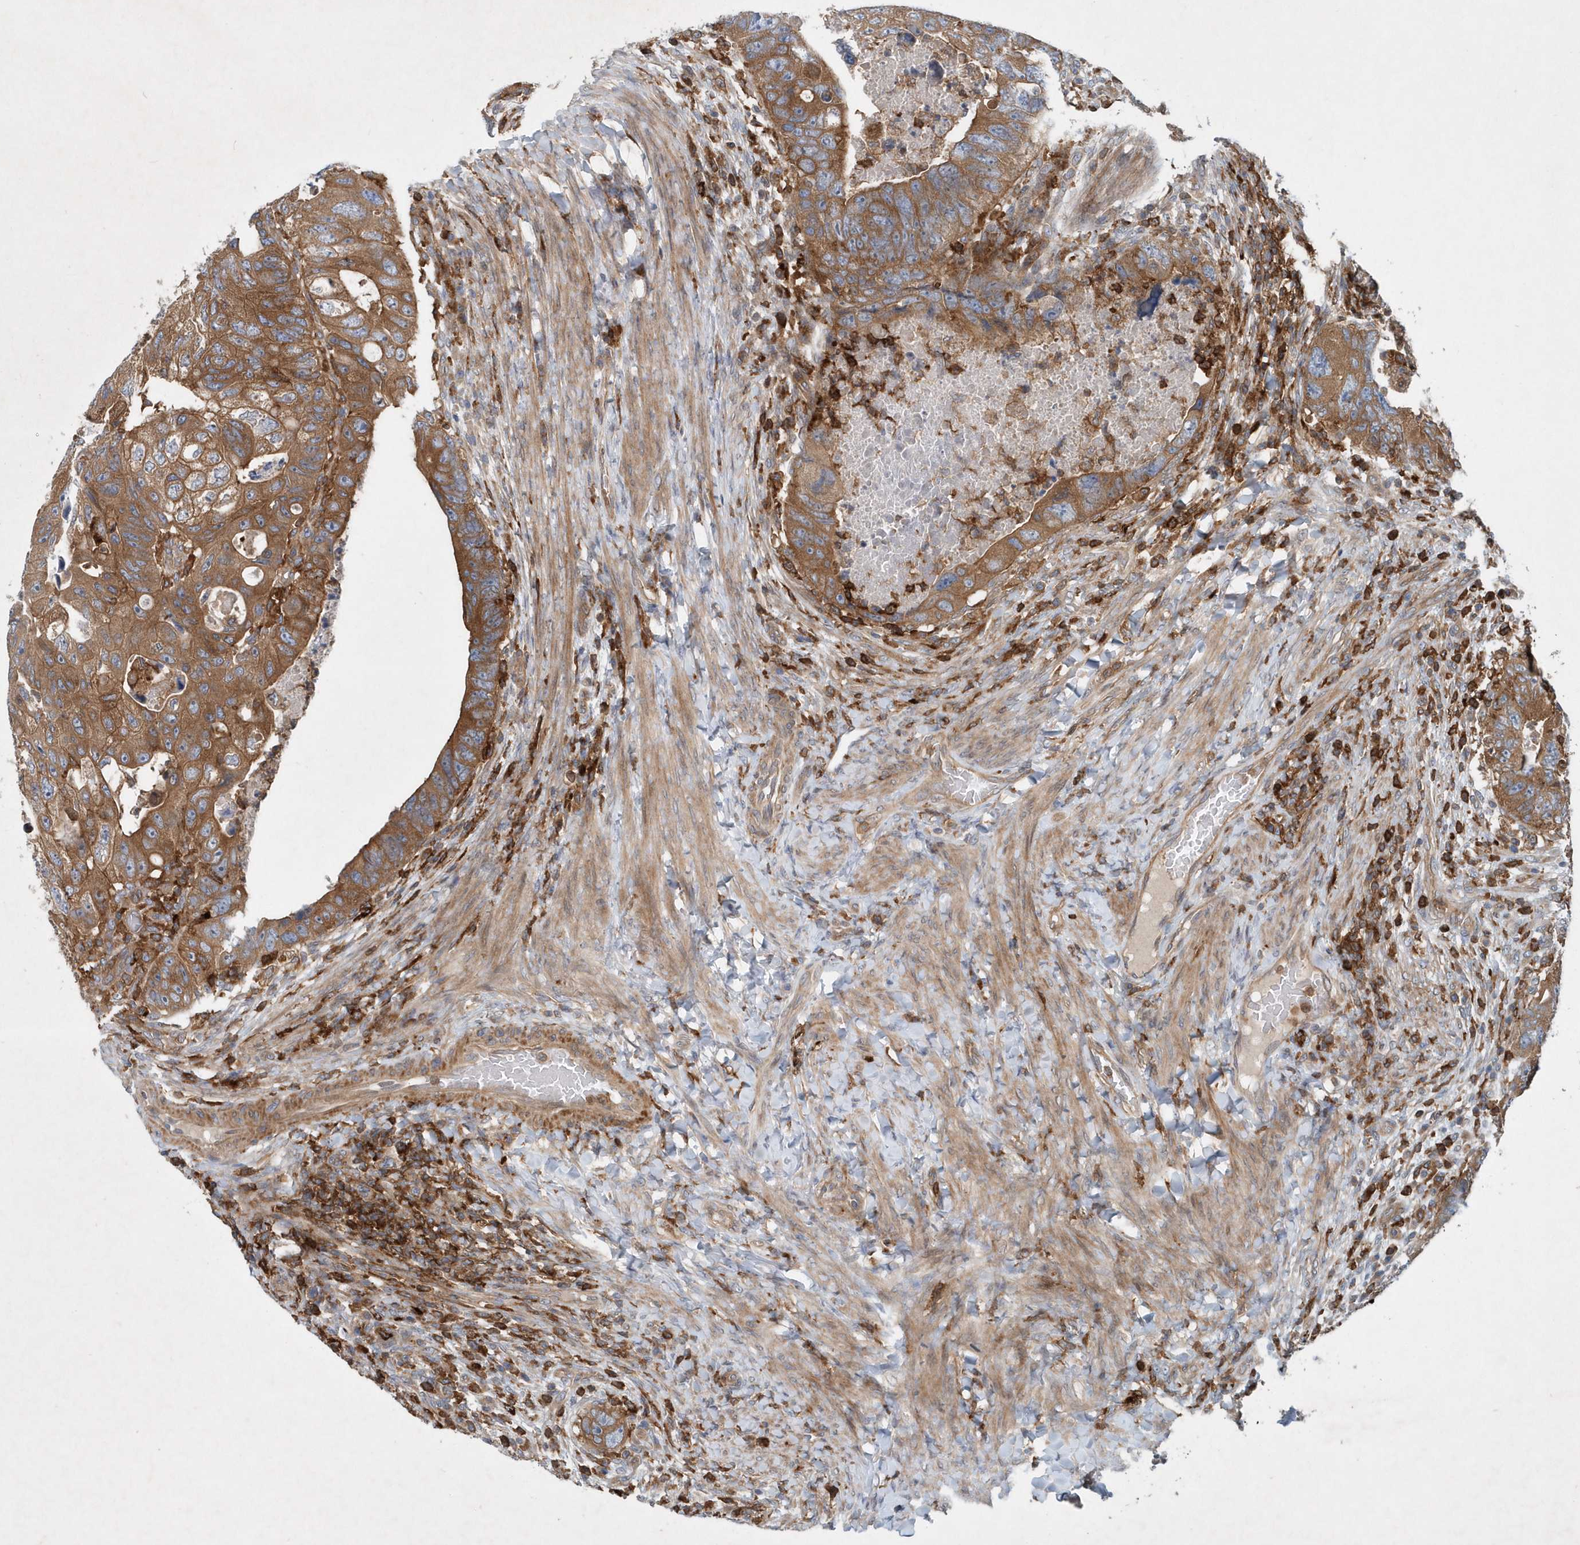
{"staining": {"intensity": "moderate", "quantity": ">75%", "location": "cytoplasmic/membranous"}, "tissue": "colorectal cancer", "cell_type": "Tumor cells", "image_type": "cancer", "snomed": [{"axis": "morphology", "description": "Adenocarcinoma, NOS"}, {"axis": "topography", "description": "Rectum"}], "caption": "Immunohistochemical staining of human colorectal cancer (adenocarcinoma) displays medium levels of moderate cytoplasmic/membranous expression in approximately >75% of tumor cells. (IHC, brightfield microscopy, high magnification).", "gene": "P2RY10", "patient": {"sex": "male", "age": 59}}